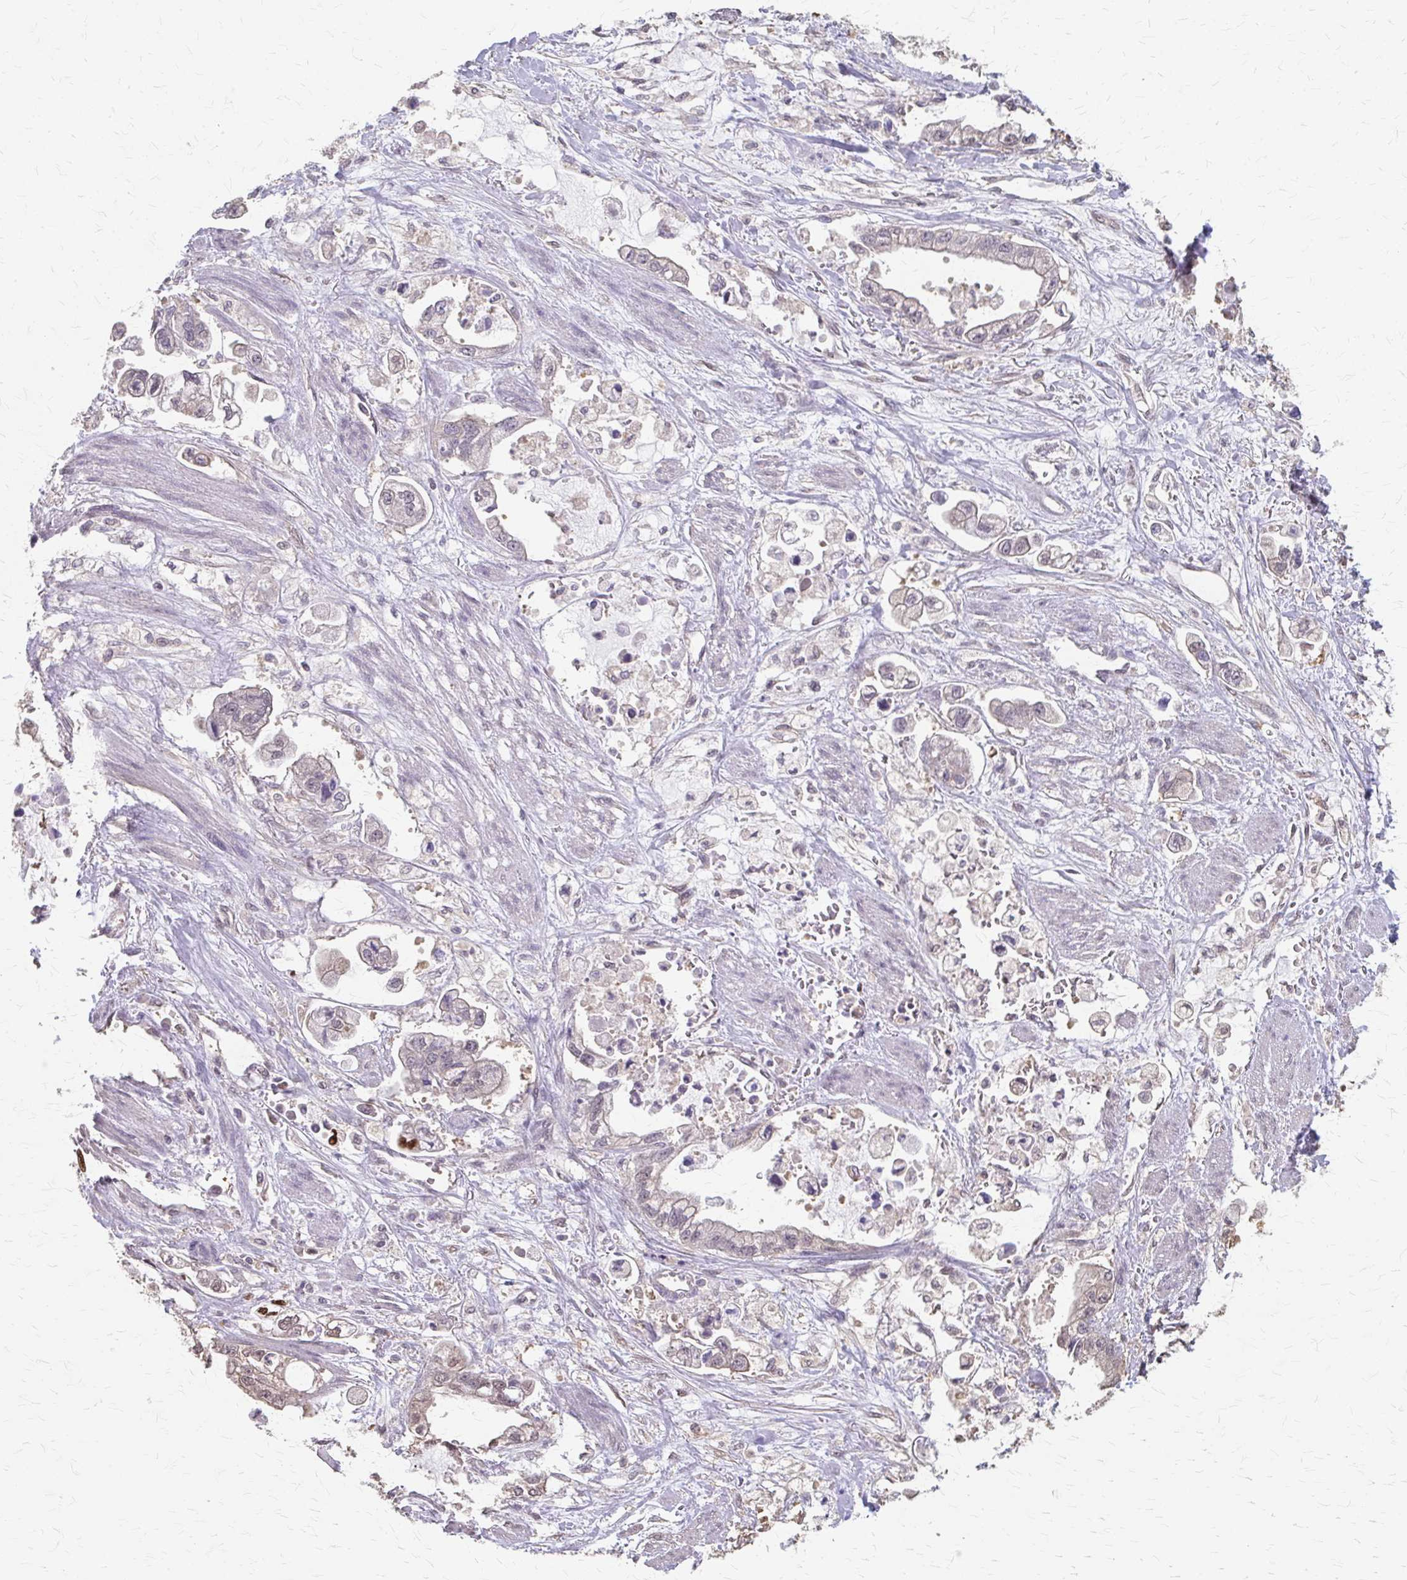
{"staining": {"intensity": "negative", "quantity": "none", "location": "none"}, "tissue": "stomach cancer", "cell_type": "Tumor cells", "image_type": "cancer", "snomed": [{"axis": "morphology", "description": "Adenocarcinoma, NOS"}, {"axis": "topography", "description": "Stomach"}], "caption": "Immunohistochemistry of human stomach adenocarcinoma exhibits no positivity in tumor cells.", "gene": "RABGAP1L", "patient": {"sex": "male", "age": 62}}